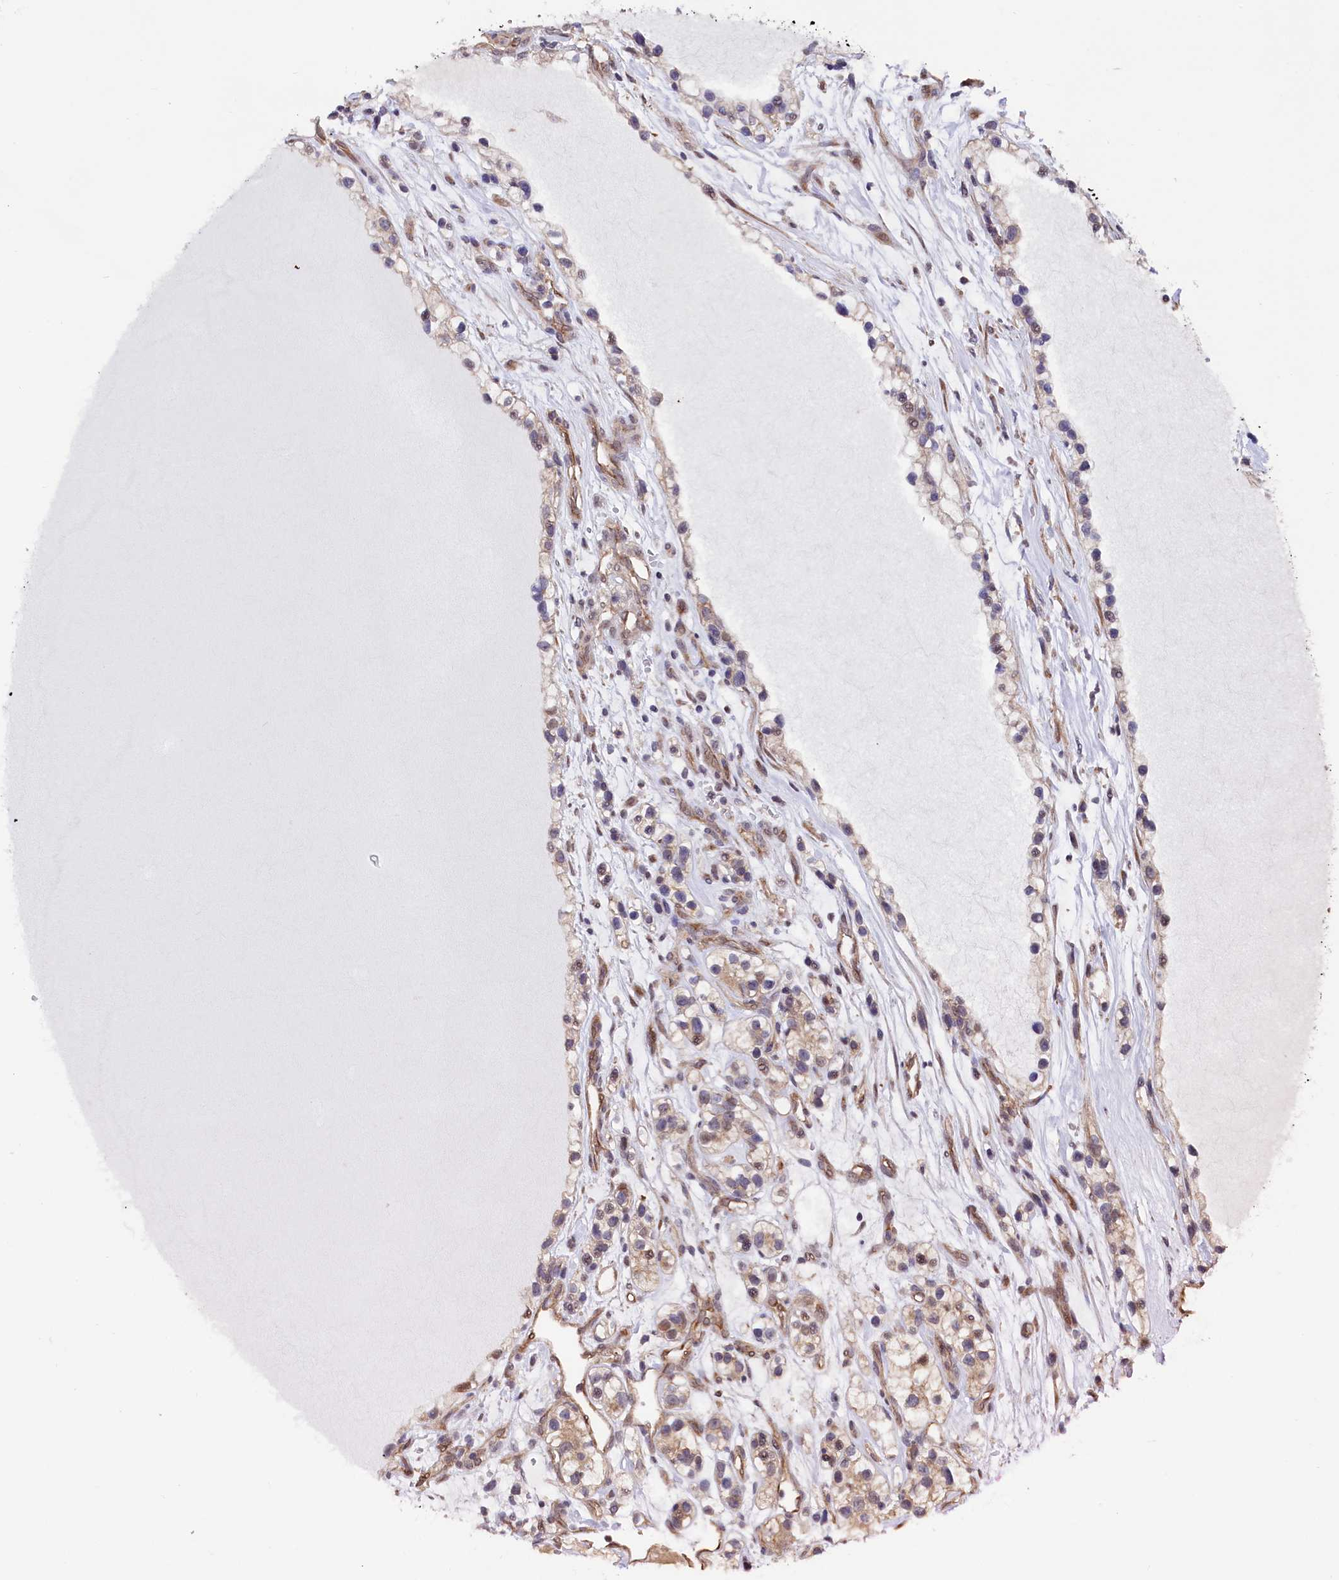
{"staining": {"intensity": "weak", "quantity": "25%-75%", "location": "cytoplasmic/membranous"}, "tissue": "renal cancer", "cell_type": "Tumor cells", "image_type": "cancer", "snomed": [{"axis": "morphology", "description": "Adenocarcinoma, NOS"}, {"axis": "topography", "description": "Kidney"}], "caption": "Weak cytoplasmic/membranous positivity is present in approximately 25%-75% of tumor cells in renal adenocarcinoma. (DAB (3,3'-diaminobenzidine) IHC with brightfield microscopy, high magnification).", "gene": "LEO1", "patient": {"sex": "female", "age": 57}}